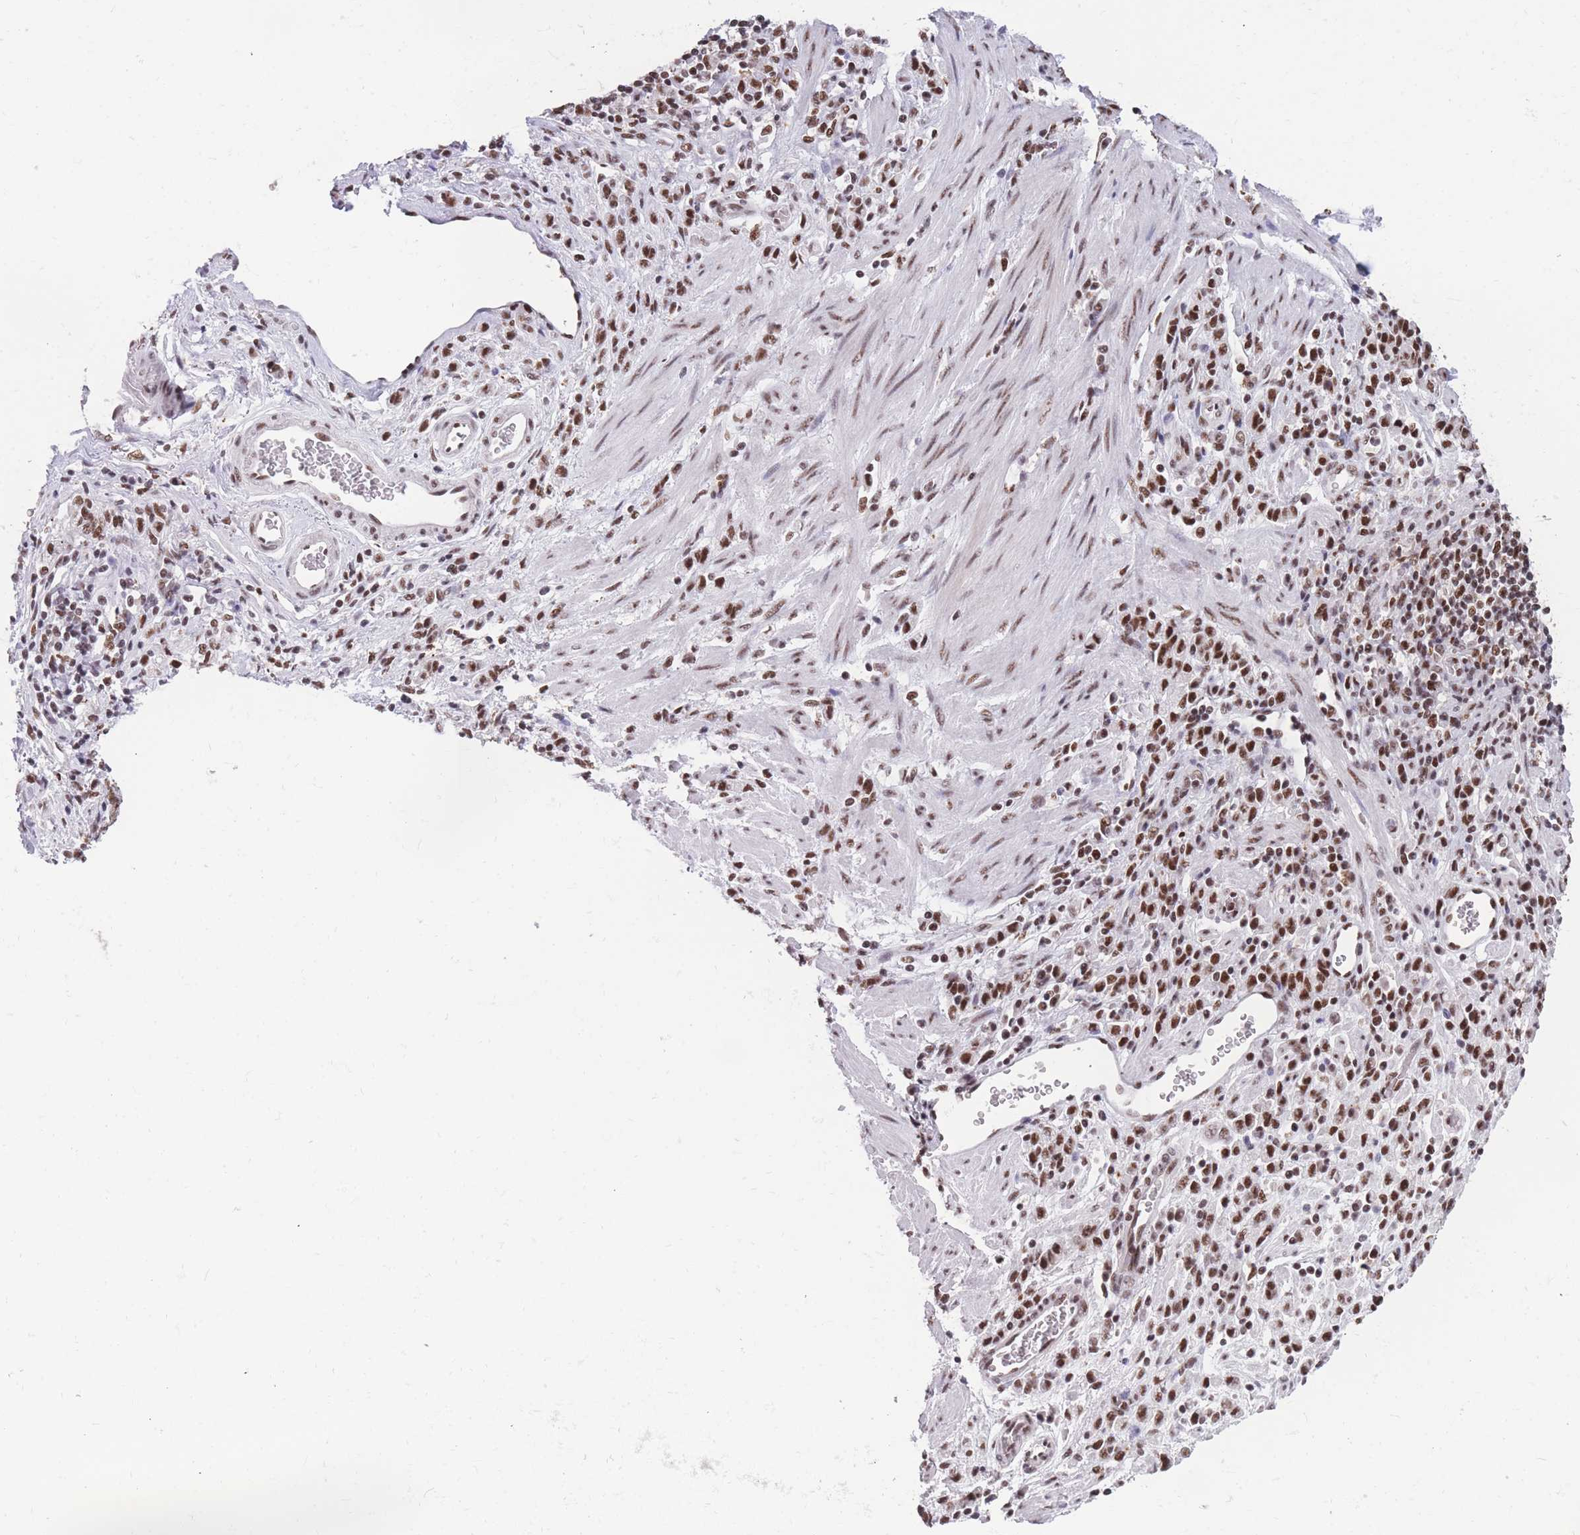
{"staining": {"intensity": "strong", "quantity": ">75%", "location": "nuclear"}, "tissue": "stomach cancer", "cell_type": "Tumor cells", "image_type": "cancer", "snomed": [{"axis": "morphology", "description": "Adenocarcinoma, NOS"}, {"axis": "topography", "description": "Stomach"}], "caption": "Immunohistochemistry (IHC) image of human adenocarcinoma (stomach) stained for a protein (brown), which exhibits high levels of strong nuclear positivity in approximately >75% of tumor cells.", "gene": "PRPF19", "patient": {"sex": "male", "age": 77}}